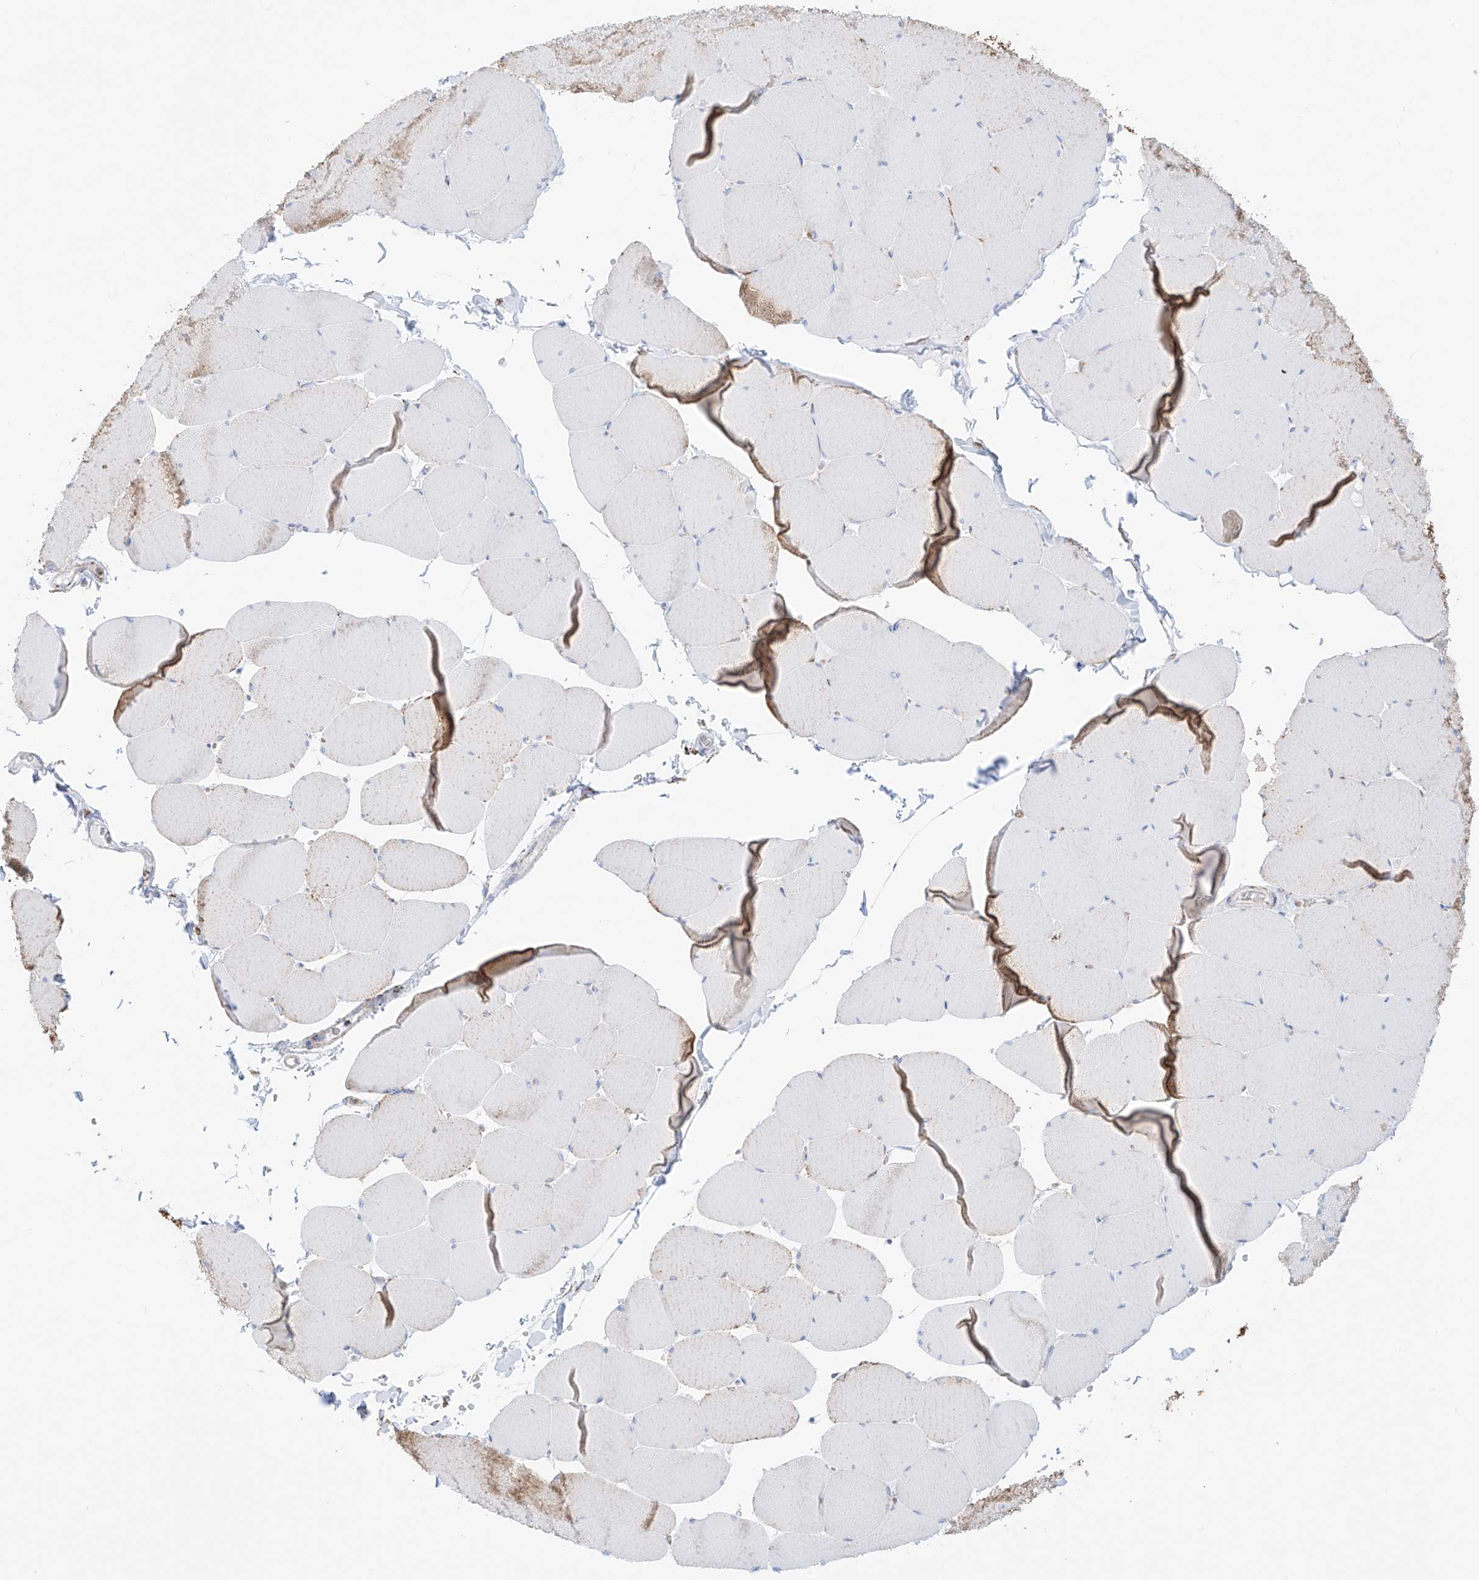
{"staining": {"intensity": "moderate", "quantity": "<25%", "location": "cytoplasmic/membranous"}, "tissue": "skeletal muscle", "cell_type": "Myocytes", "image_type": "normal", "snomed": [{"axis": "morphology", "description": "Normal tissue, NOS"}, {"axis": "topography", "description": "Skeletal muscle"}, {"axis": "topography", "description": "Head-Neck"}], "caption": "IHC (DAB (3,3'-diaminobenzidine)) staining of benign human skeletal muscle reveals moderate cytoplasmic/membranous protein positivity in about <25% of myocytes.", "gene": "XKR3", "patient": {"sex": "male", "age": 66}}